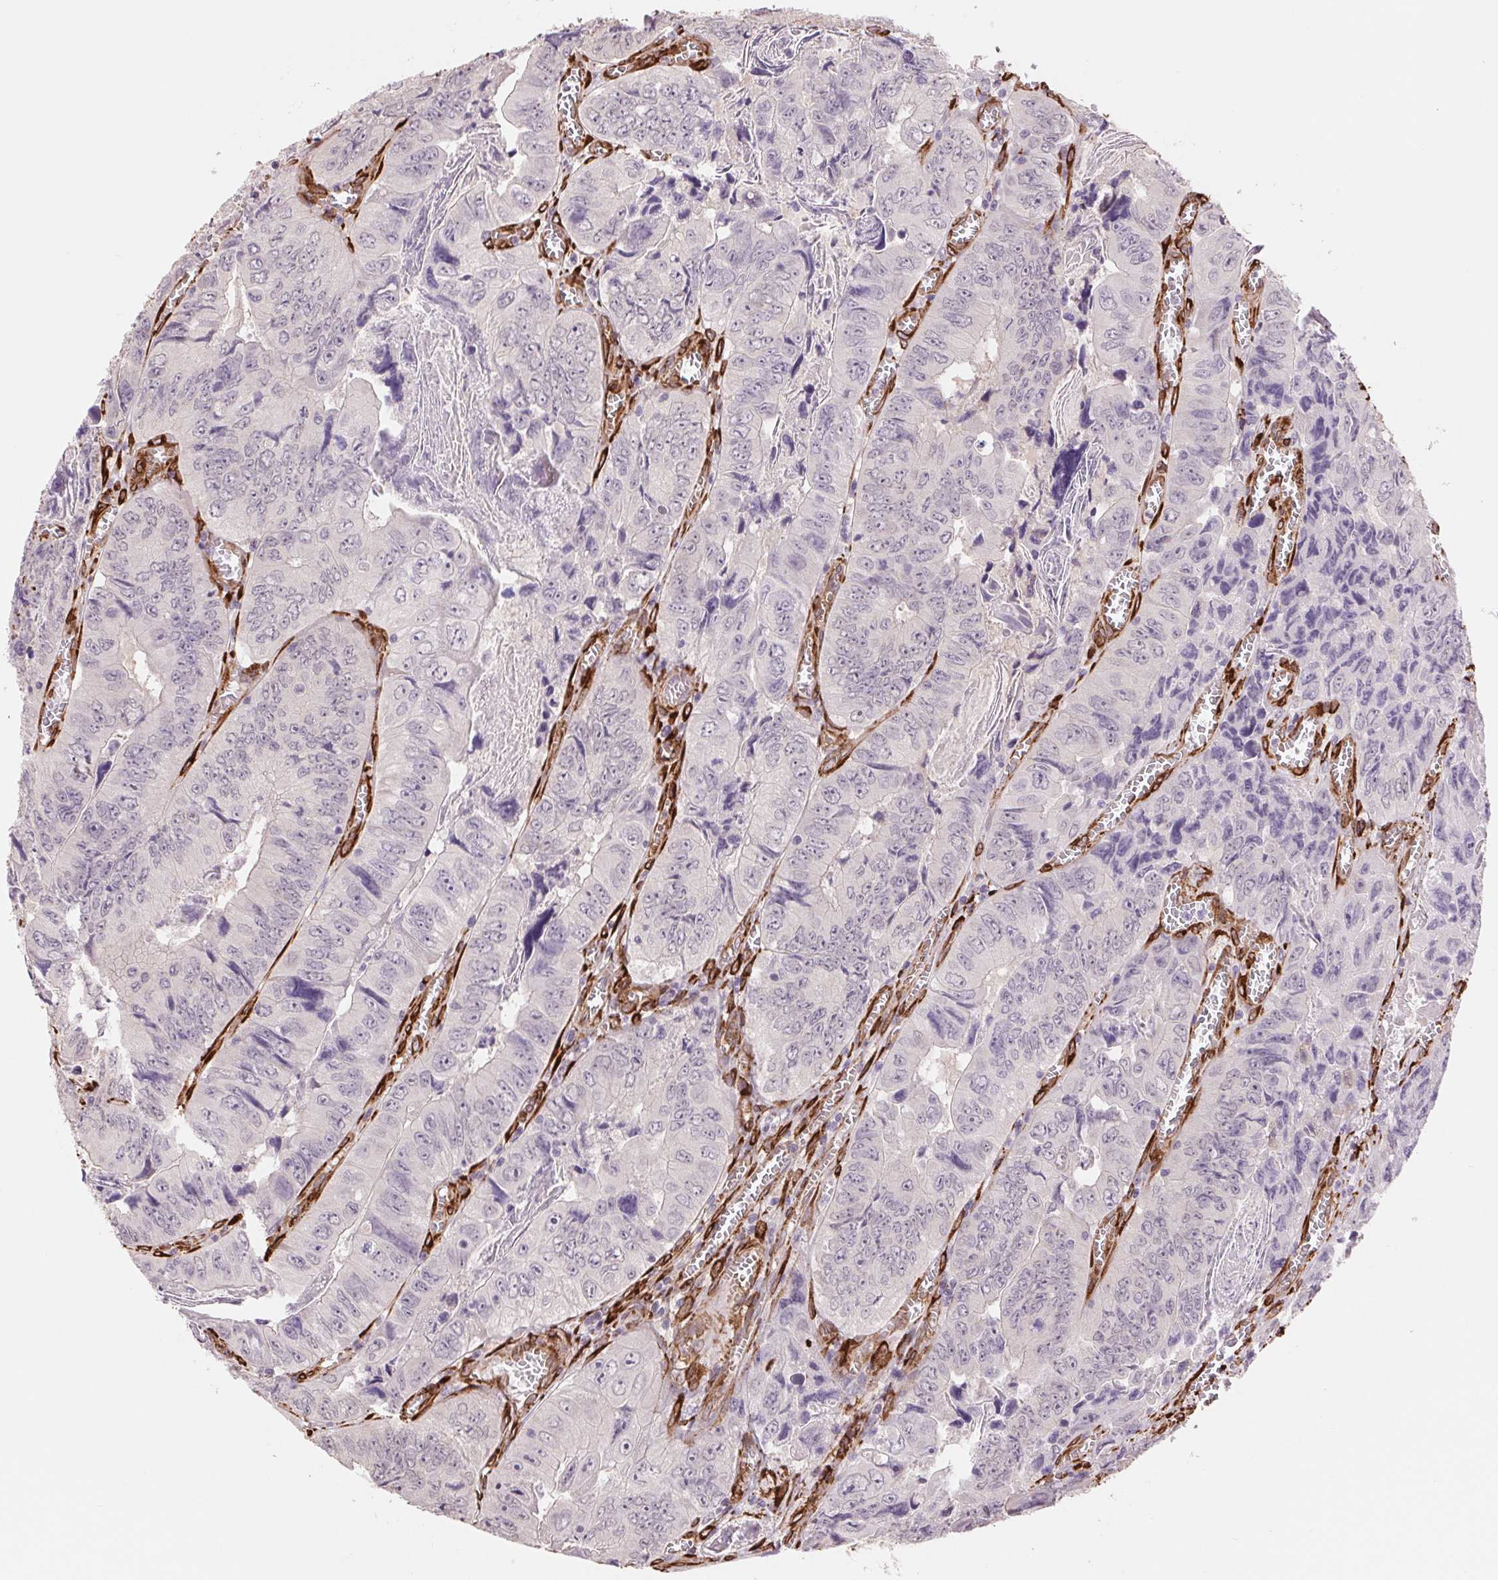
{"staining": {"intensity": "negative", "quantity": "none", "location": "none"}, "tissue": "colorectal cancer", "cell_type": "Tumor cells", "image_type": "cancer", "snomed": [{"axis": "morphology", "description": "Adenocarcinoma, NOS"}, {"axis": "topography", "description": "Colon"}], "caption": "A high-resolution photomicrograph shows immunohistochemistry (IHC) staining of colorectal cancer (adenocarcinoma), which displays no significant positivity in tumor cells. Nuclei are stained in blue.", "gene": "FKBP10", "patient": {"sex": "female", "age": 84}}